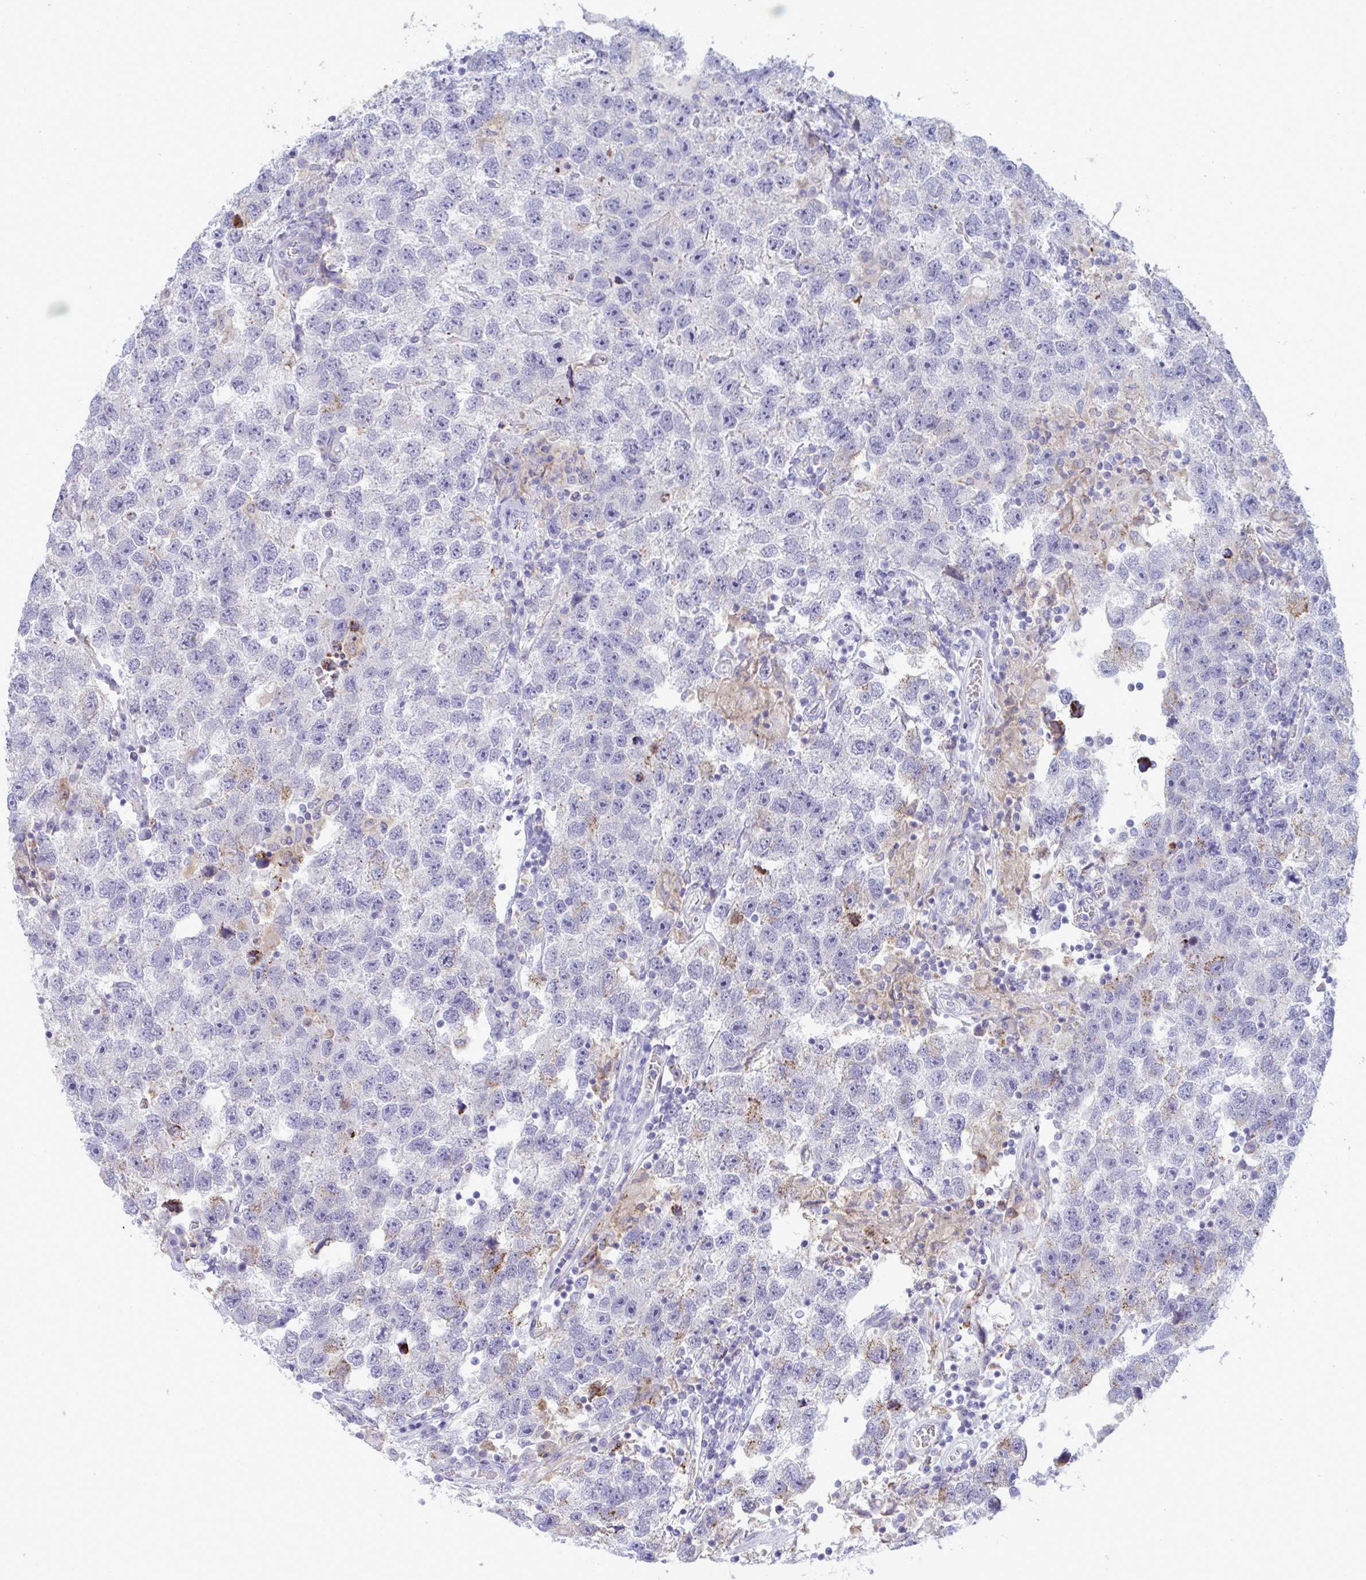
{"staining": {"intensity": "negative", "quantity": "none", "location": "none"}, "tissue": "testis cancer", "cell_type": "Tumor cells", "image_type": "cancer", "snomed": [{"axis": "morphology", "description": "Seminoma, NOS"}, {"axis": "topography", "description": "Testis"}], "caption": "Immunohistochemistry micrograph of human testis seminoma stained for a protein (brown), which demonstrates no positivity in tumor cells.", "gene": "RGPD5", "patient": {"sex": "male", "age": 26}}